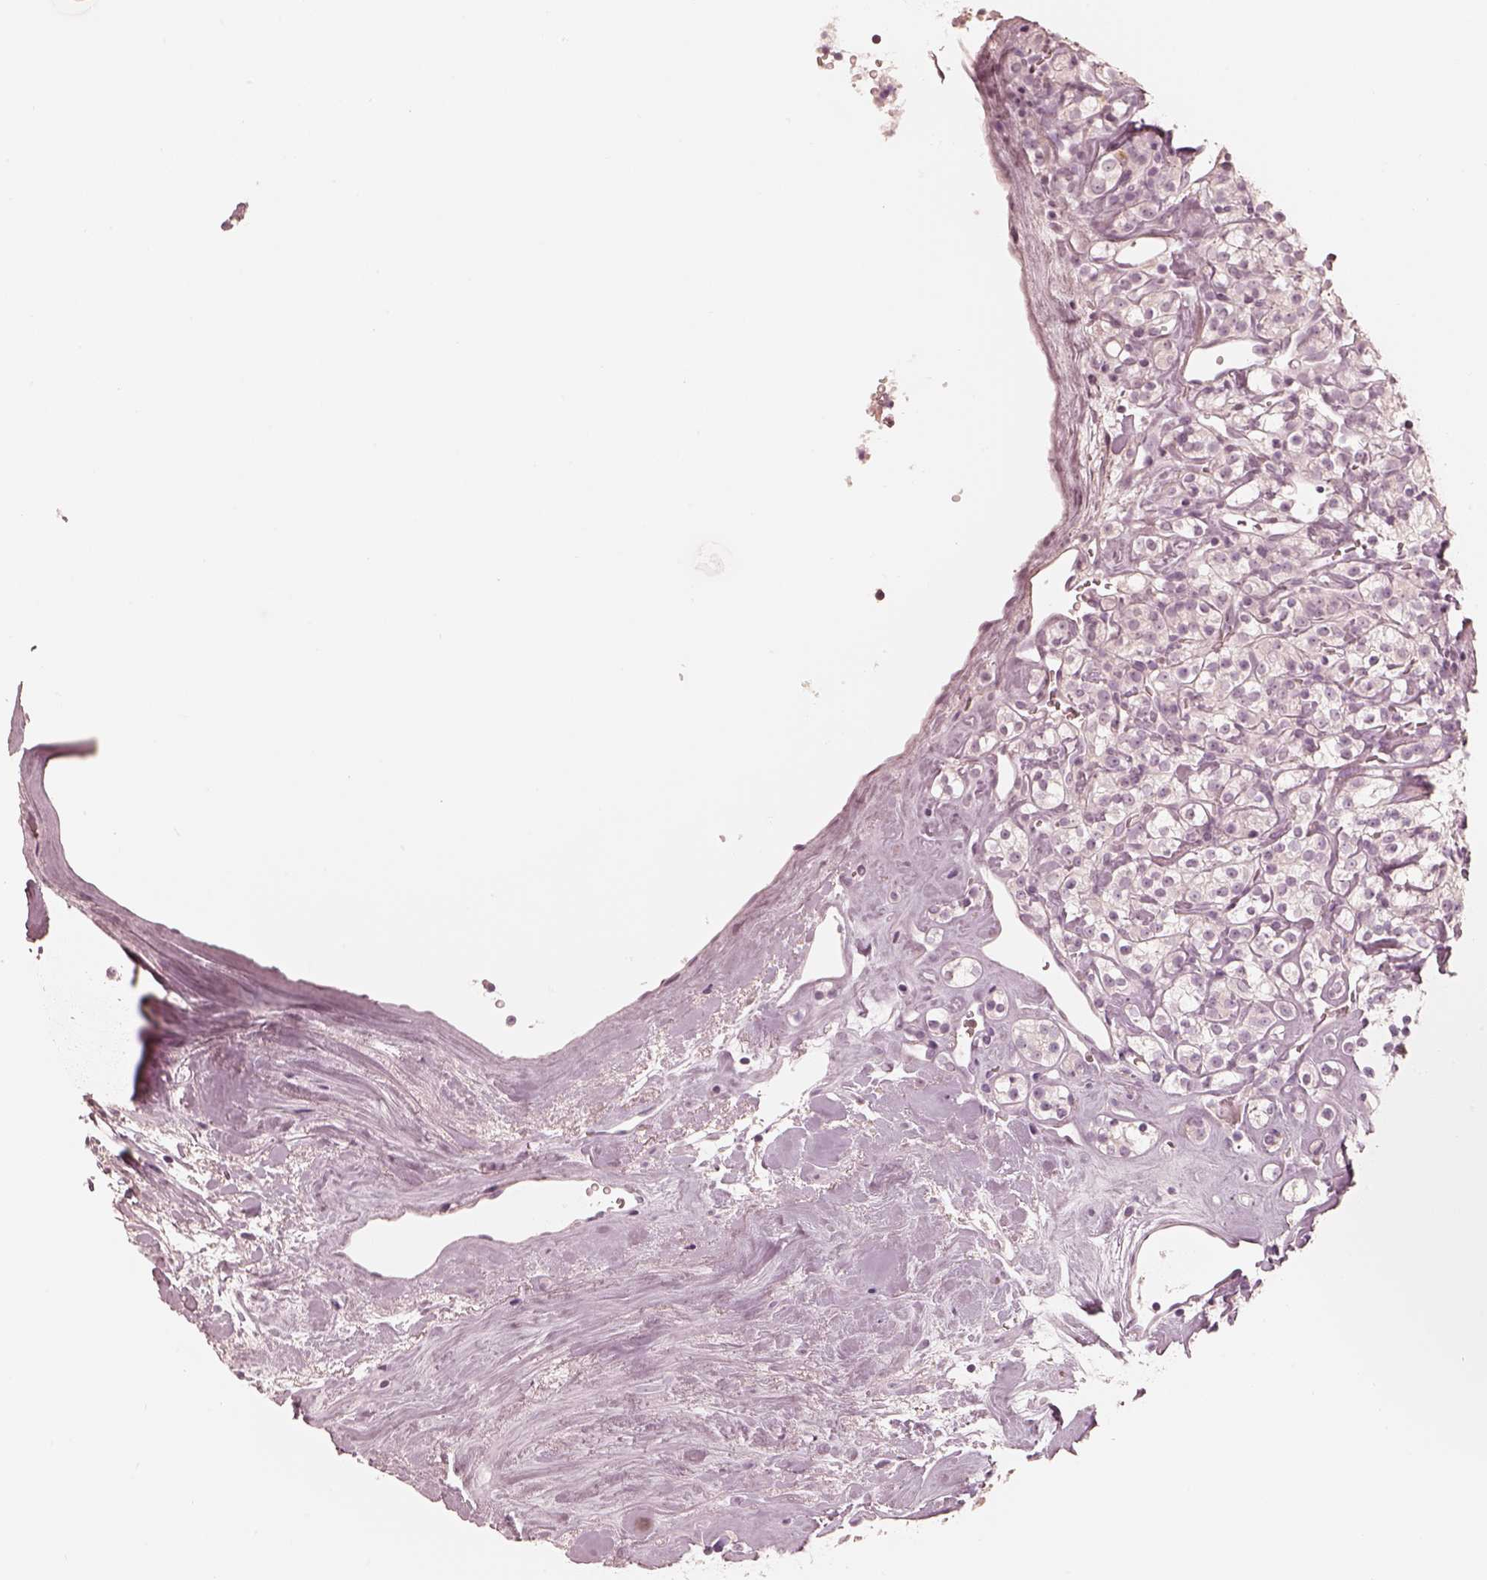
{"staining": {"intensity": "negative", "quantity": "none", "location": "none"}, "tissue": "renal cancer", "cell_type": "Tumor cells", "image_type": "cancer", "snomed": [{"axis": "morphology", "description": "Adenocarcinoma, NOS"}, {"axis": "topography", "description": "Kidney"}], "caption": "Adenocarcinoma (renal) was stained to show a protein in brown. There is no significant expression in tumor cells.", "gene": "CALR3", "patient": {"sex": "male", "age": 77}}